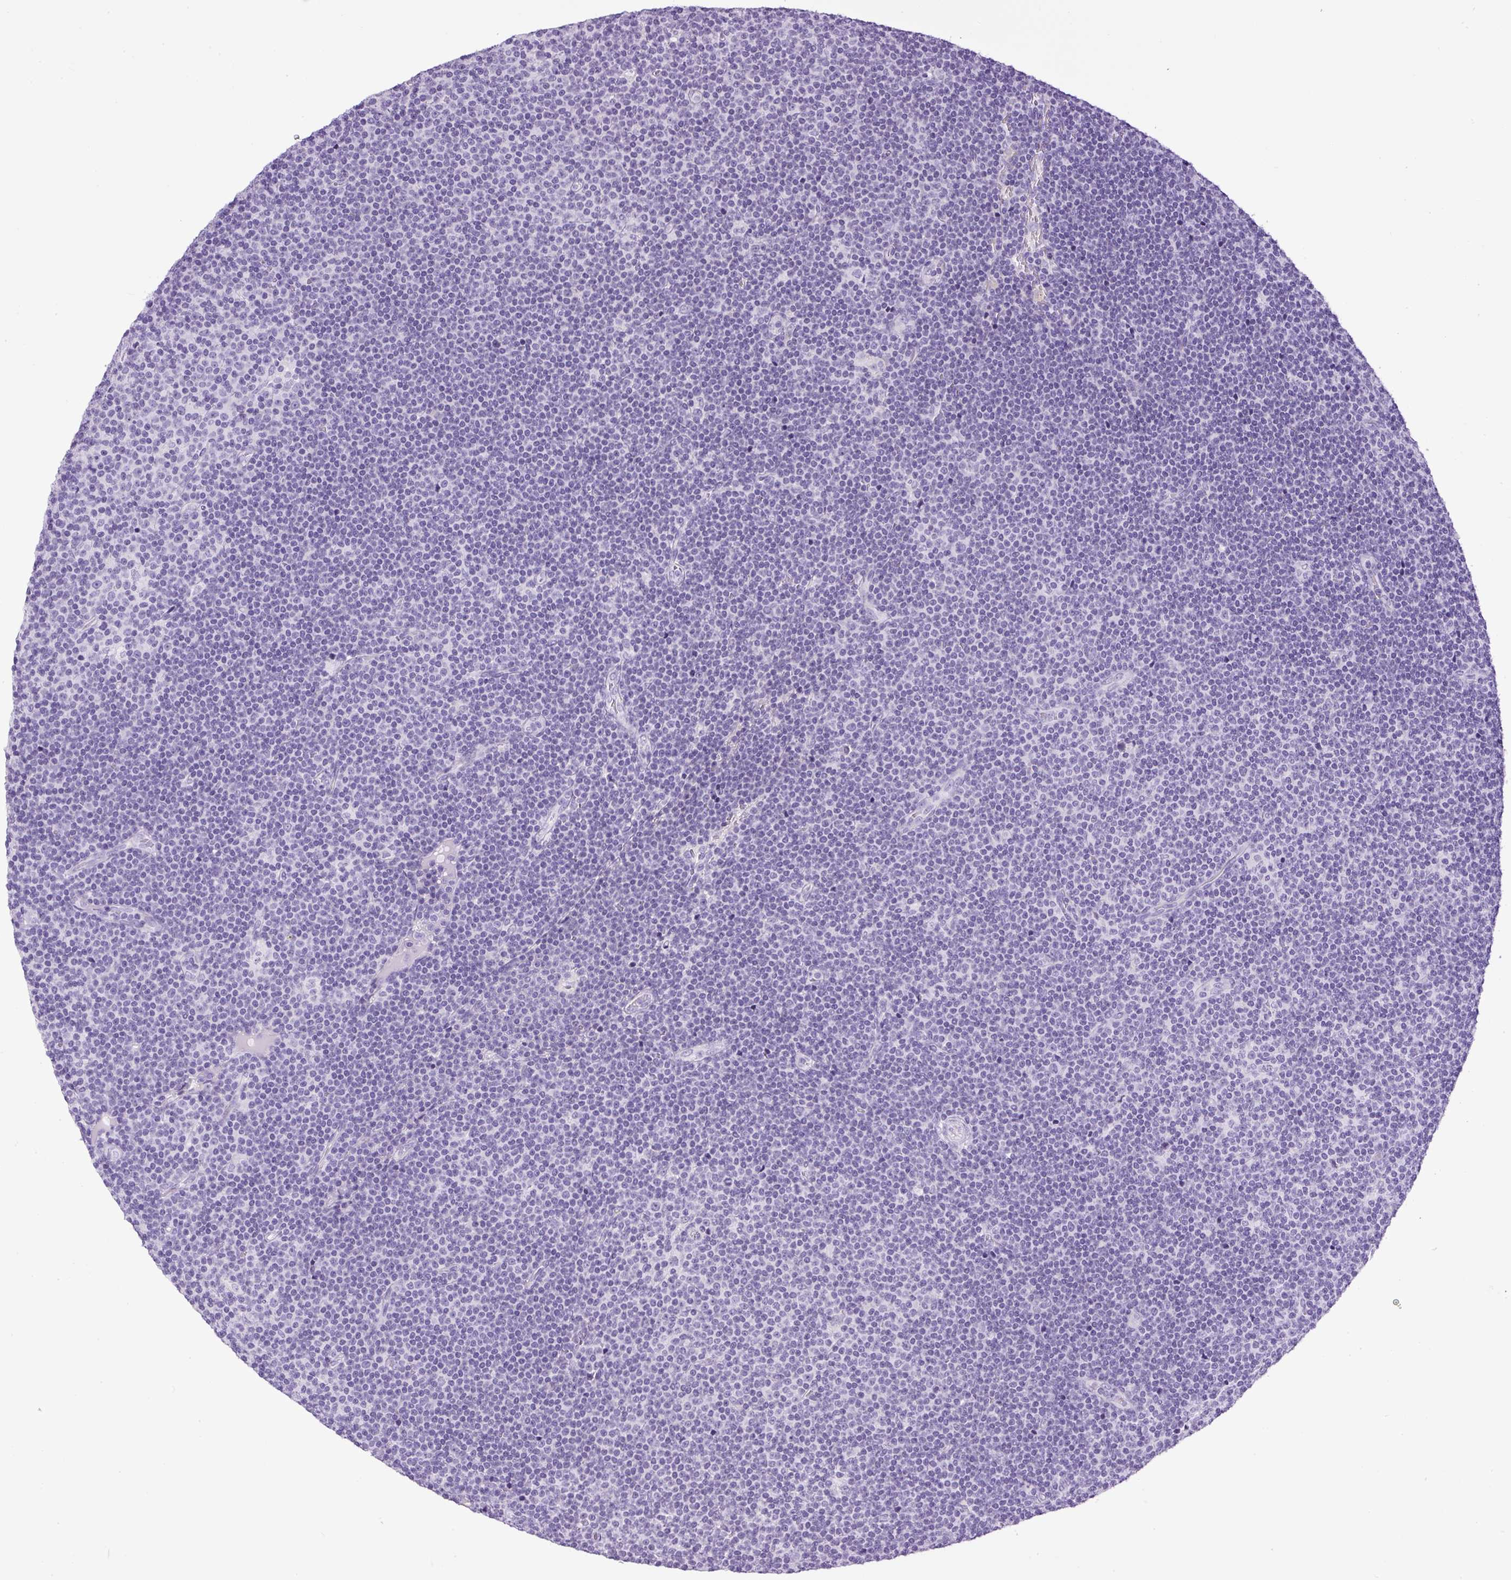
{"staining": {"intensity": "negative", "quantity": "none", "location": "none"}, "tissue": "lymphoma", "cell_type": "Tumor cells", "image_type": "cancer", "snomed": [{"axis": "morphology", "description": "Malignant lymphoma, non-Hodgkin's type, Low grade"}, {"axis": "topography", "description": "Lymph node"}], "caption": "Immunohistochemistry (IHC) histopathology image of neoplastic tissue: malignant lymphoma, non-Hodgkin's type (low-grade) stained with DAB (3,3'-diaminobenzidine) exhibits no significant protein positivity in tumor cells.", "gene": "RHBDD2", "patient": {"sex": "male", "age": 48}}